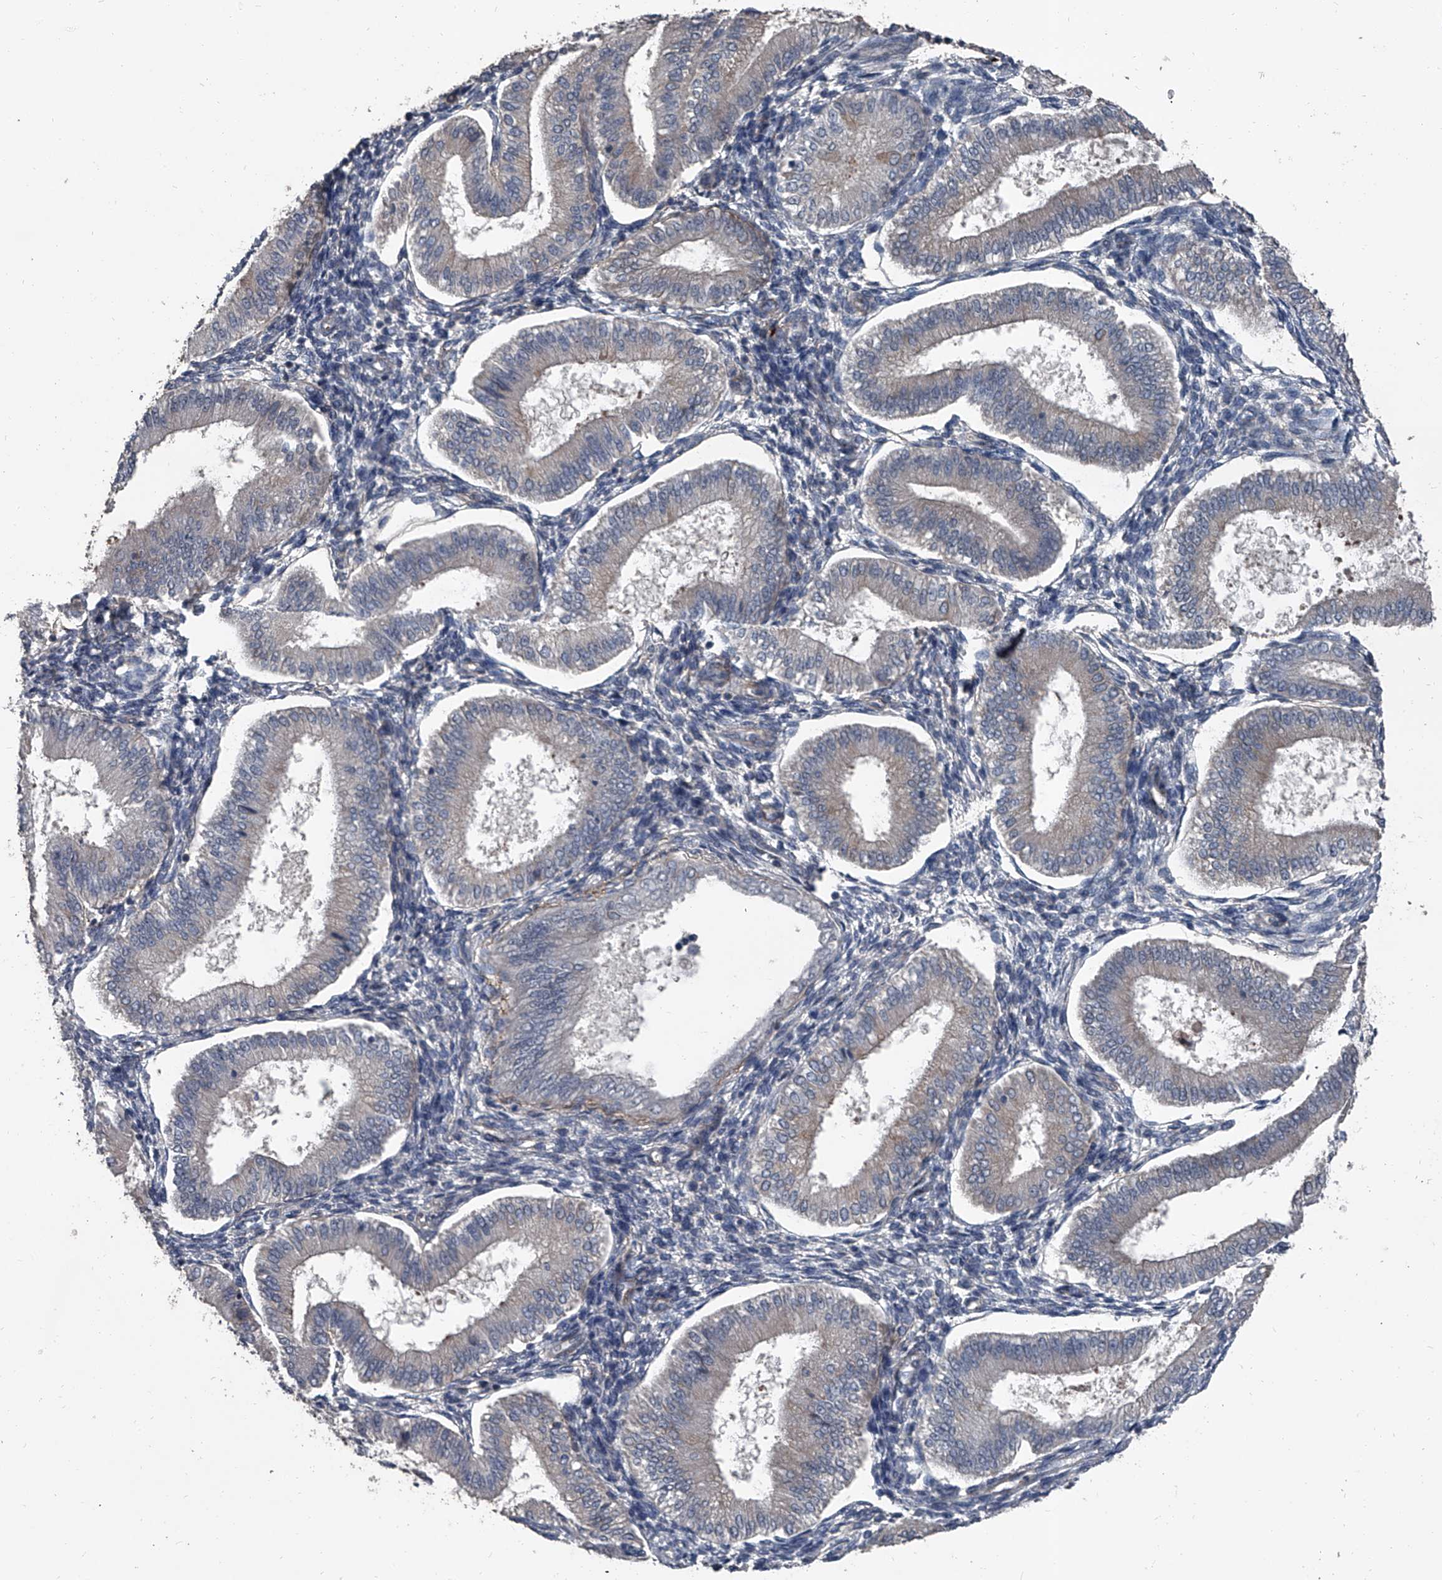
{"staining": {"intensity": "negative", "quantity": "none", "location": "none"}, "tissue": "endometrium", "cell_type": "Cells in endometrial stroma", "image_type": "normal", "snomed": [{"axis": "morphology", "description": "Normal tissue, NOS"}, {"axis": "topography", "description": "Endometrium"}], "caption": "An IHC micrograph of benign endometrium is shown. There is no staining in cells in endometrial stroma of endometrium.", "gene": "OARD1", "patient": {"sex": "female", "age": 39}}